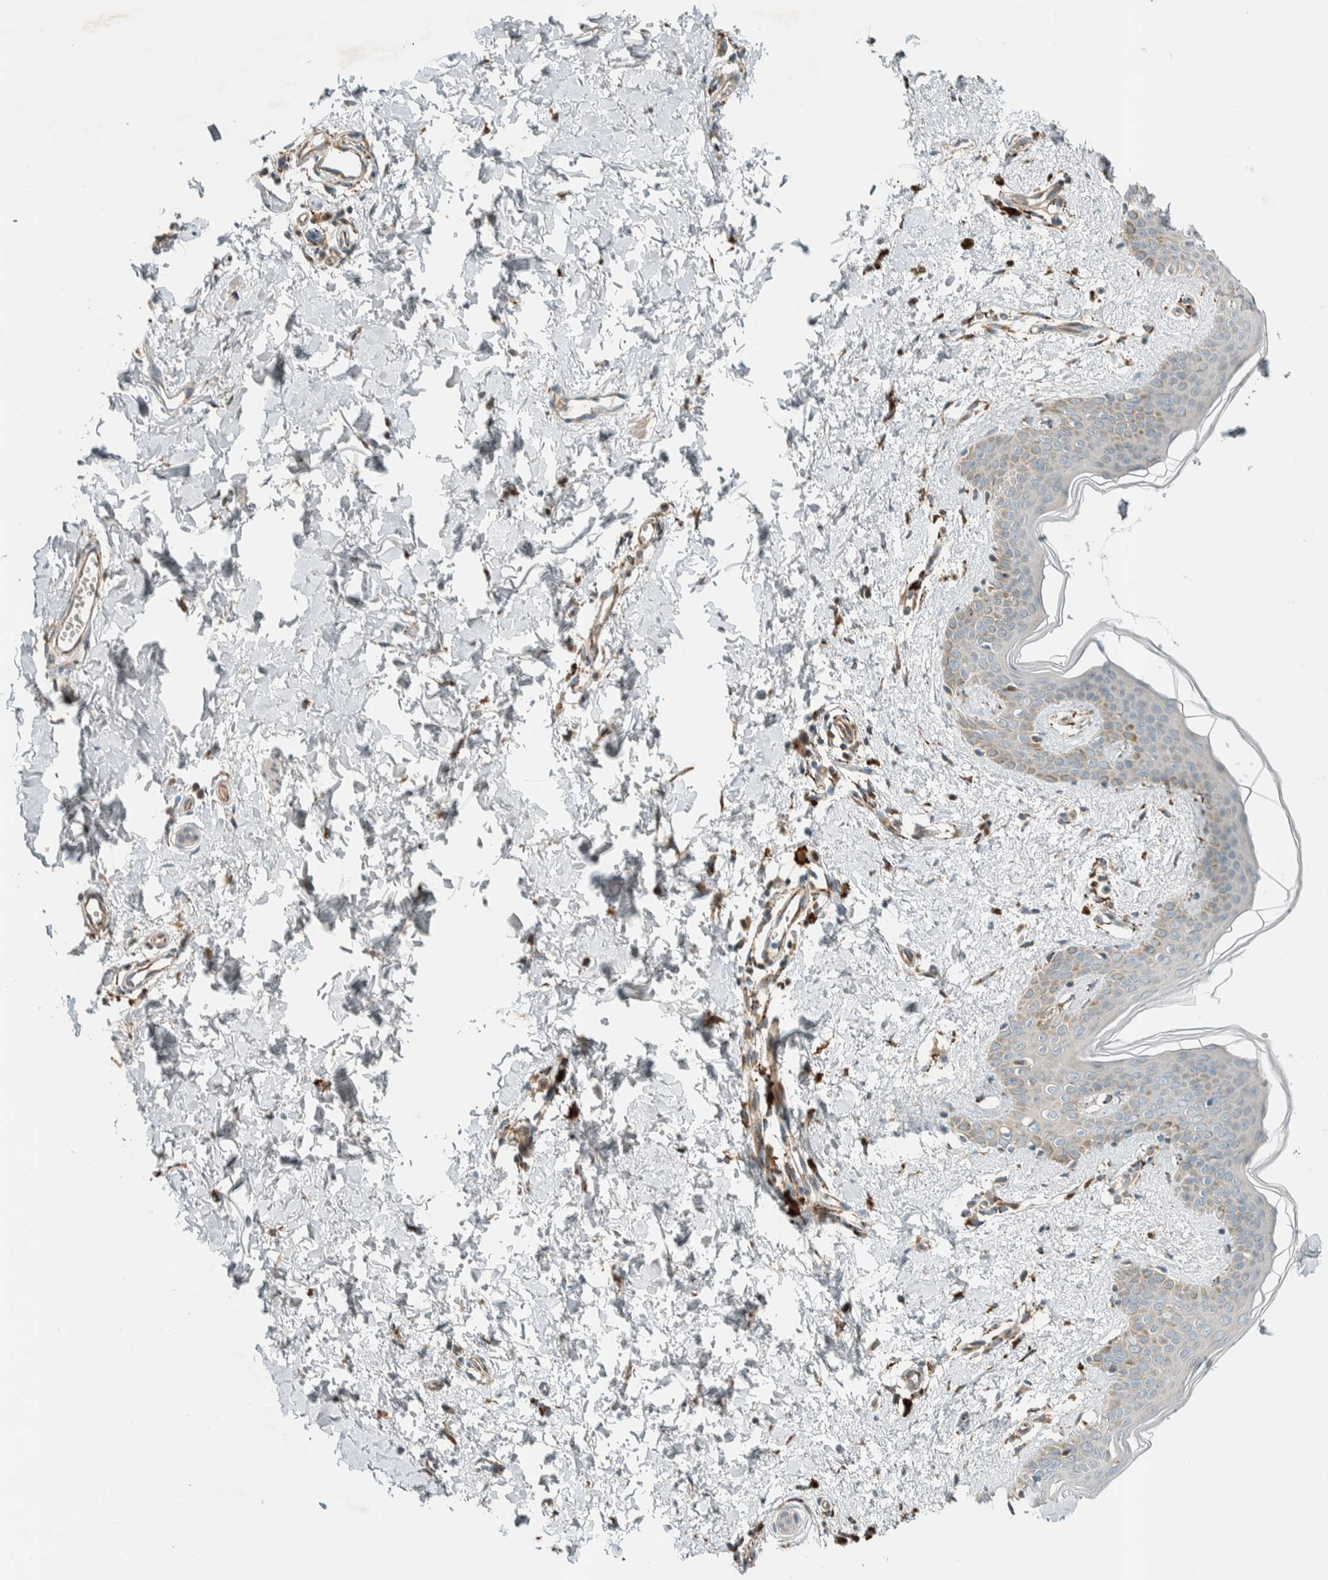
{"staining": {"intensity": "moderate", "quantity": ">75%", "location": "cytoplasmic/membranous"}, "tissue": "skin", "cell_type": "Fibroblasts", "image_type": "normal", "snomed": [{"axis": "morphology", "description": "Normal tissue, NOS"}, {"axis": "topography", "description": "Skin"}], "caption": "Protein expression analysis of benign skin displays moderate cytoplasmic/membranous staining in approximately >75% of fibroblasts.", "gene": "SPAG5", "patient": {"sex": "female", "age": 46}}